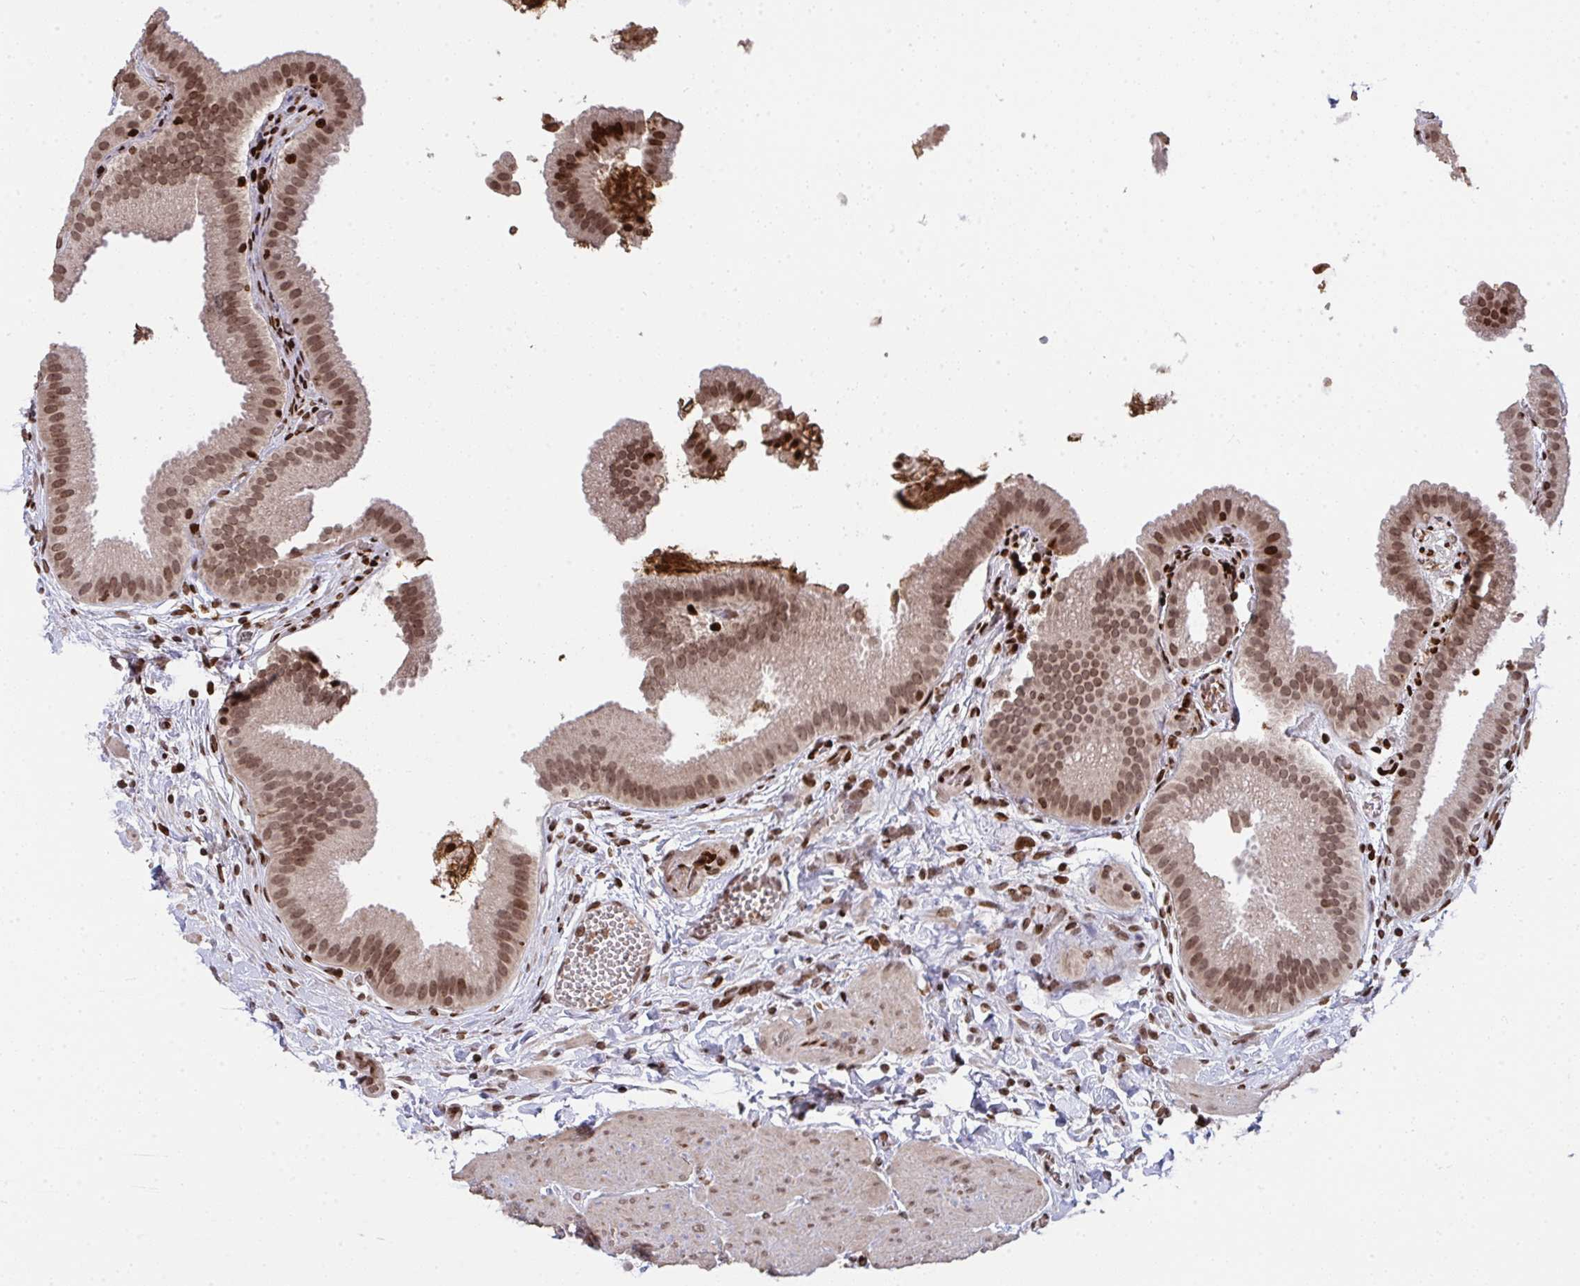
{"staining": {"intensity": "moderate", "quantity": ">75%", "location": "nuclear"}, "tissue": "gallbladder", "cell_type": "Glandular cells", "image_type": "normal", "snomed": [{"axis": "morphology", "description": "Normal tissue, NOS"}, {"axis": "topography", "description": "Gallbladder"}], "caption": "A micrograph showing moderate nuclear expression in approximately >75% of glandular cells in unremarkable gallbladder, as visualized by brown immunohistochemical staining.", "gene": "NIP7", "patient": {"sex": "female", "age": 63}}